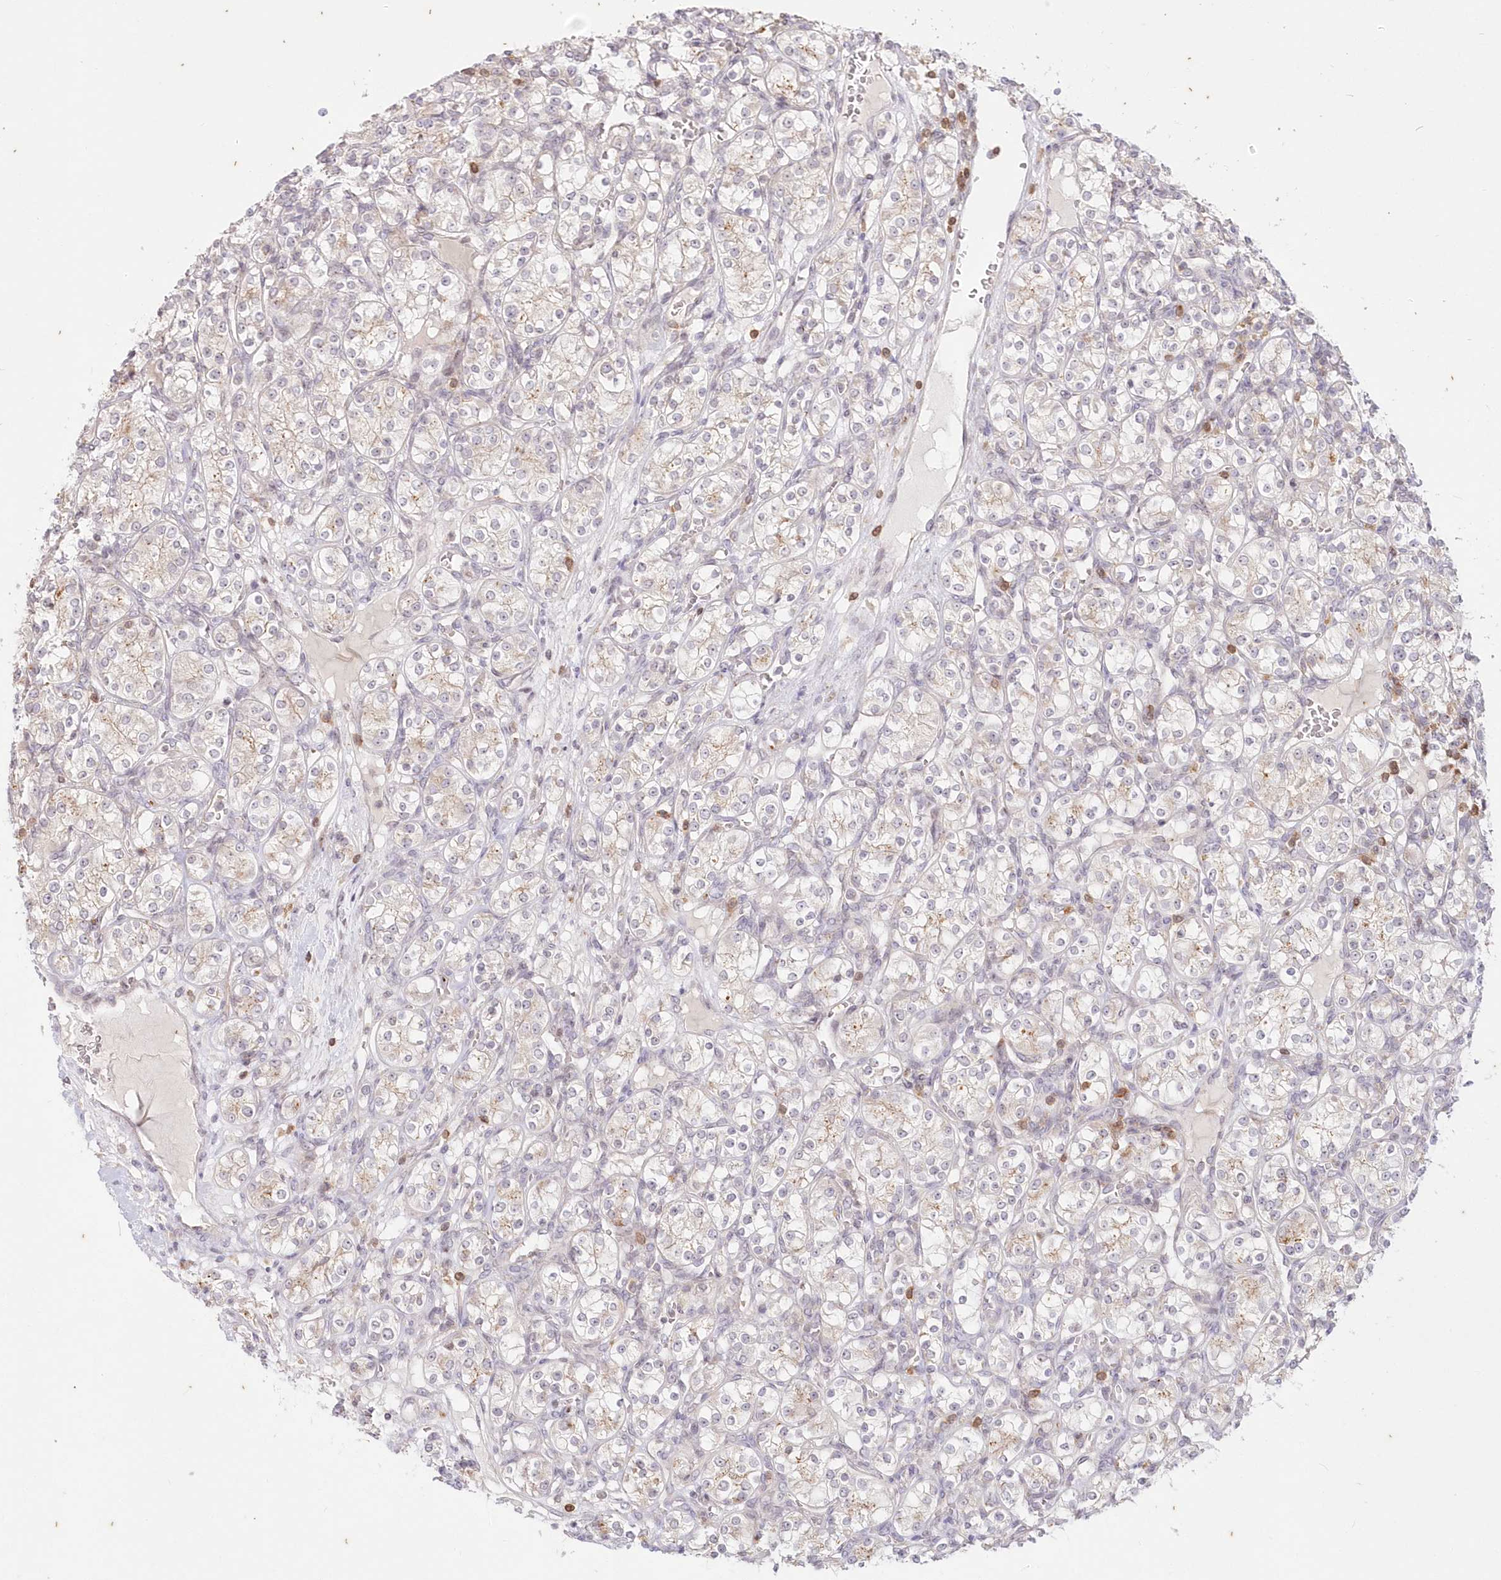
{"staining": {"intensity": "negative", "quantity": "none", "location": "none"}, "tissue": "renal cancer", "cell_type": "Tumor cells", "image_type": "cancer", "snomed": [{"axis": "morphology", "description": "Adenocarcinoma, NOS"}, {"axis": "topography", "description": "Kidney"}], "caption": "Protein analysis of renal adenocarcinoma displays no significant expression in tumor cells. (Immunohistochemistry (ihc), brightfield microscopy, high magnification).", "gene": "MTMR3", "patient": {"sex": "male", "age": 77}}